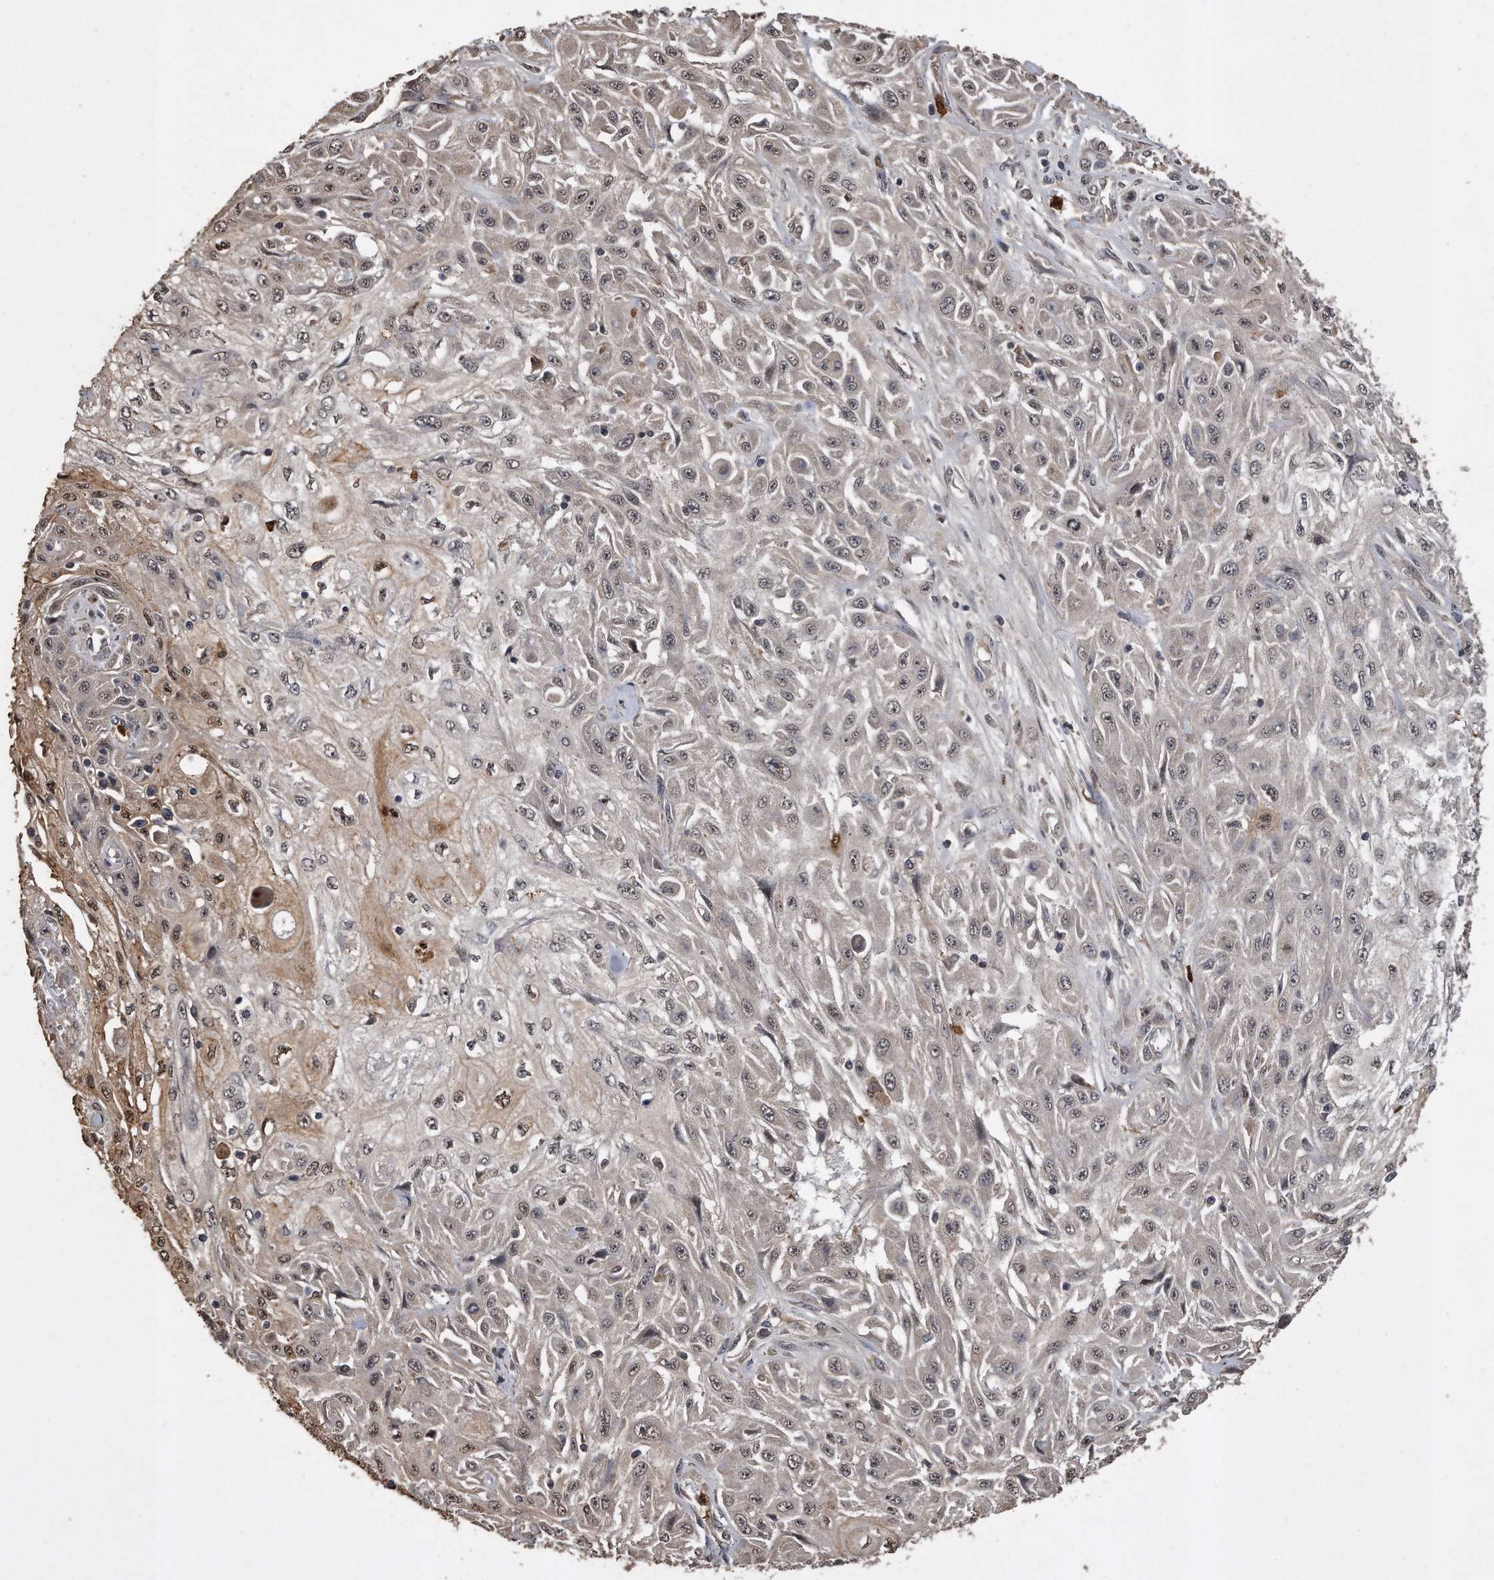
{"staining": {"intensity": "weak", "quantity": "25%-75%", "location": "cytoplasmic/membranous,nuclear"}, "tissue": "skin cancer", "cell_type": "Tumor cells", "image_type": "cancer", "snomed": [{"axis": "morphology", "description": "Squamous cell carcinoma, NOS"}, {"axis": "morphology", "description": "Squamous cell carcinoma, metastatic, NOS"}, {"axis": "topography", "description": "Skin"}, {"axis": "topography", "description": "Lymph node"}], "caption": "This image shows immunohistochemistry staining of human skin cancer, with low weak cytoplasmic/membranous and nuclear positivity in about 25%-75% of tumor cells.", "gene": "PELO", "patient": {"sex": "male", "age": 75}}